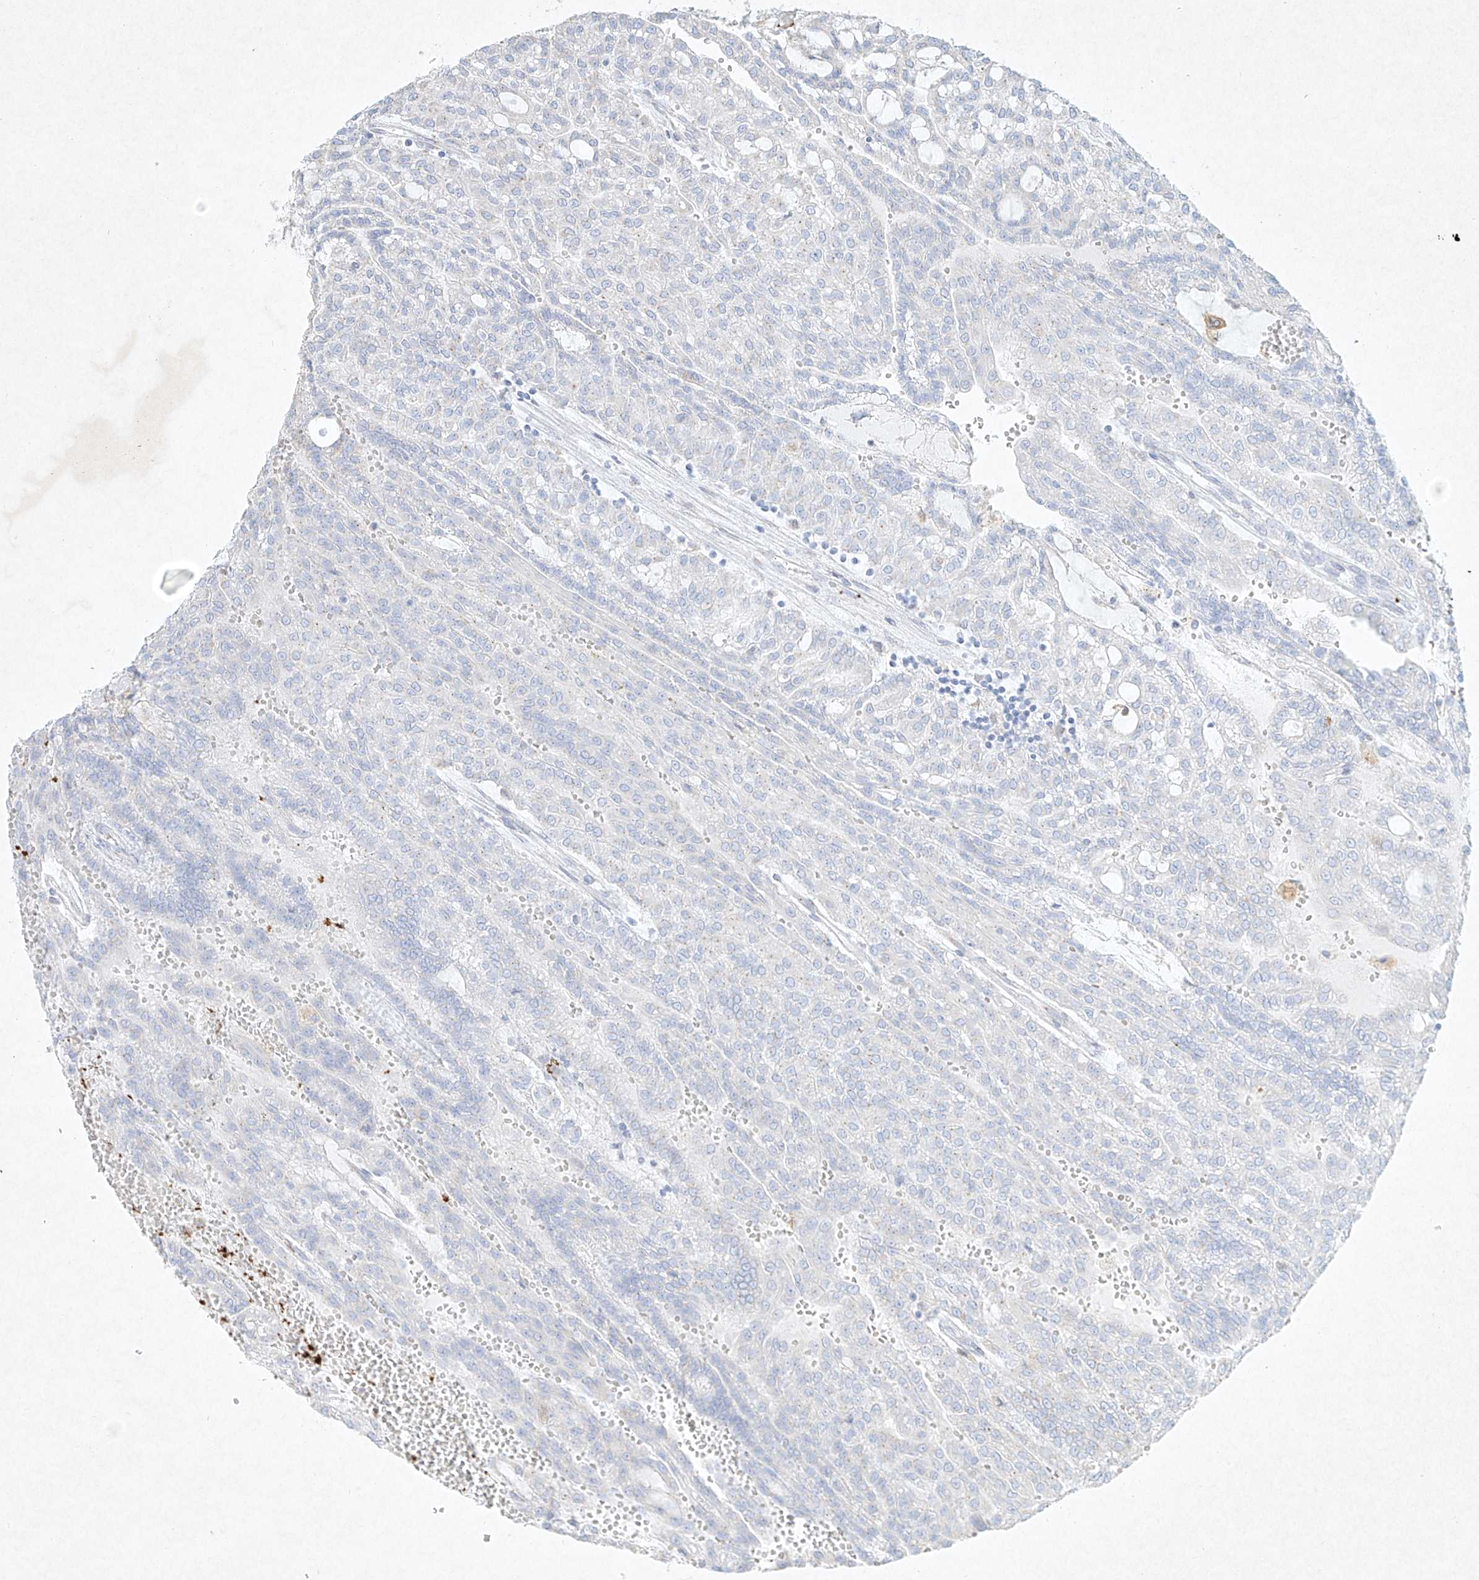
{"staining": {"intensity": "negative", "quantity": "none", "location": "none"}, "tissue": "renal cancer", "cell_type": "Tumor cells", "image_type": "cancer", "snomed": [{"axis": "morphology", "description": "Adenocarcinoma, NOS"}, {"axis": "topography", "description": "Kidney"}], "caption": "Immunohistochemistry (IHC) of renal cancer displays no staining in tumor cells.", "gene": "PLEK", "patient": {"sex": "male", "age": 63}}